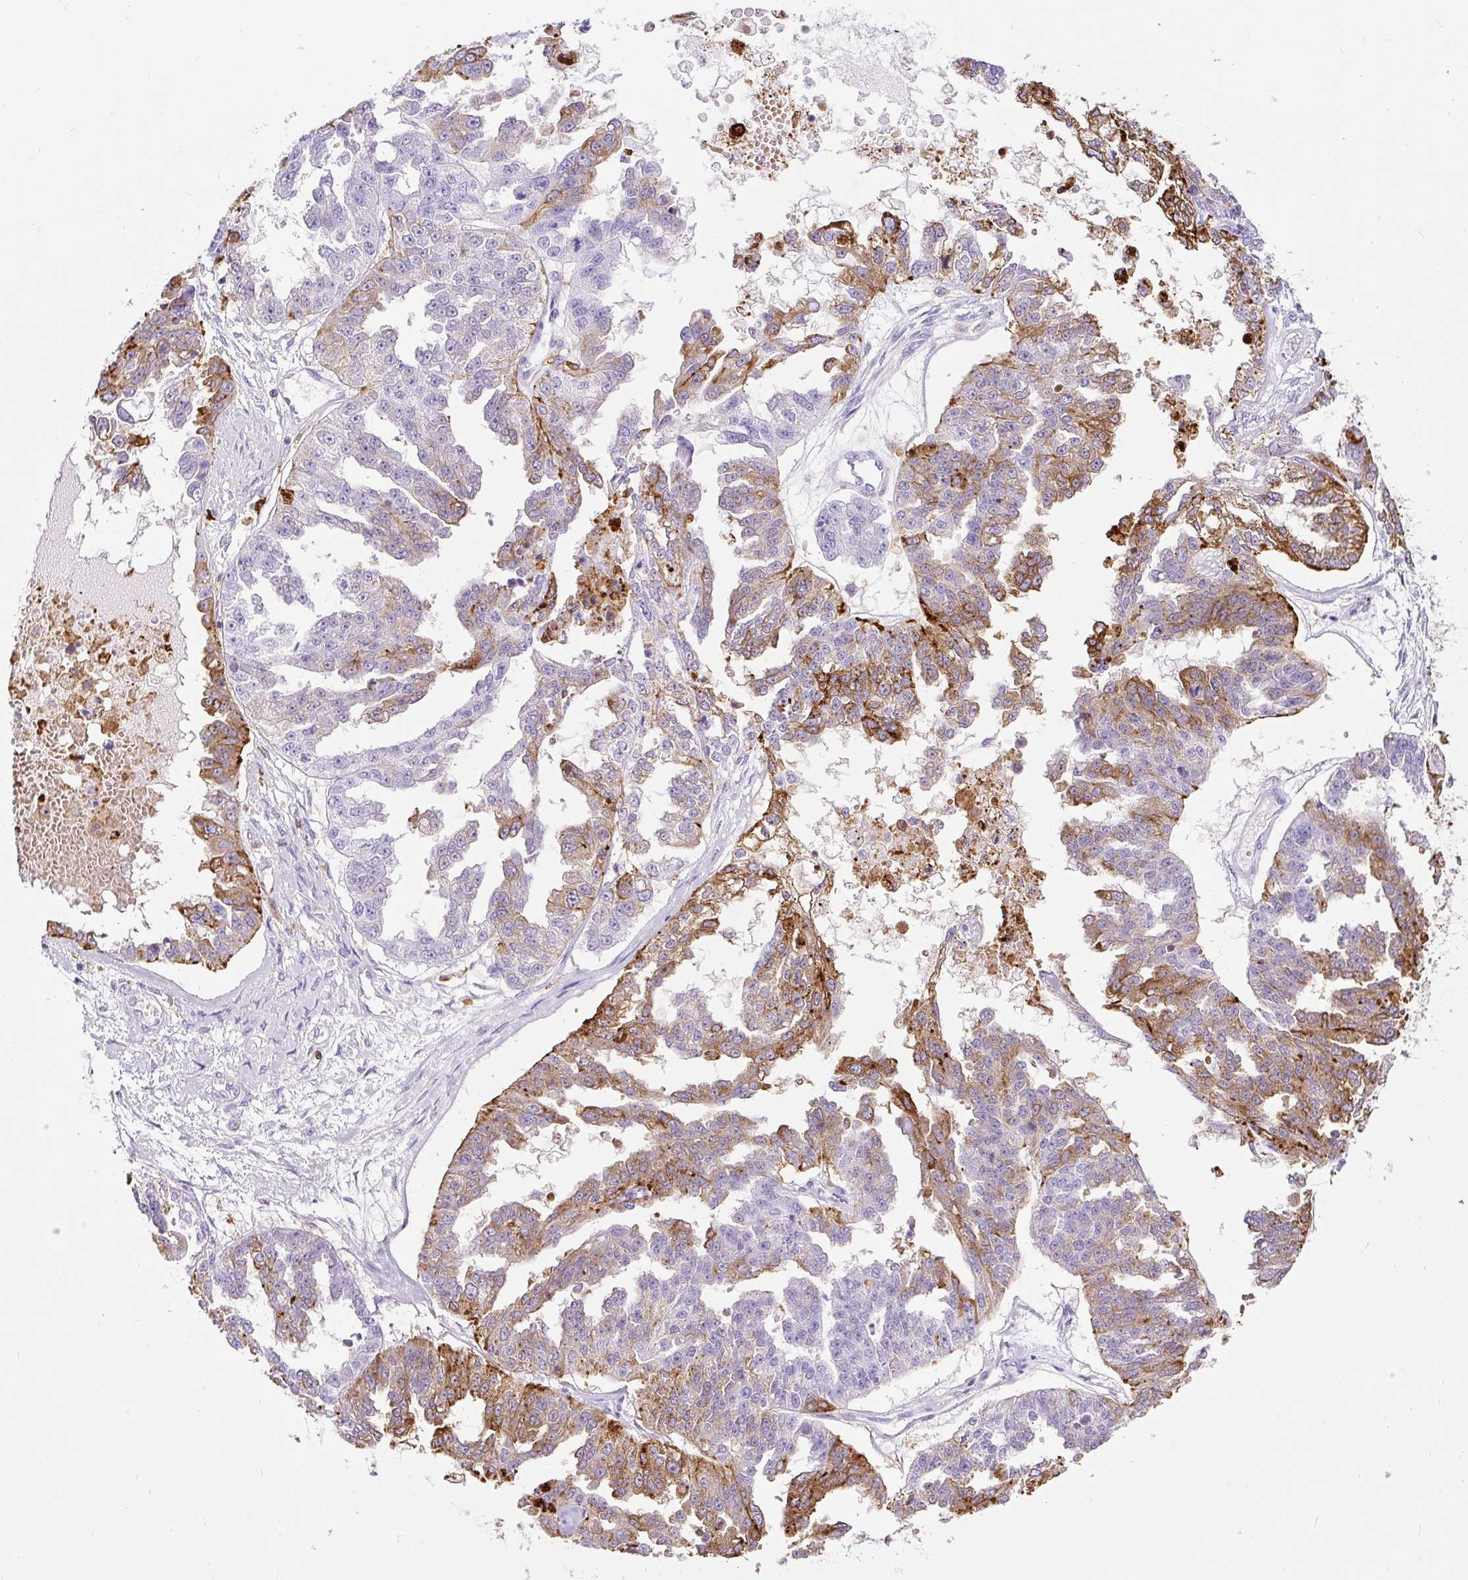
{"staining": {"intensity": "moderate", "quantity": "25%-75%", "location": "cytoplasmic/membranous"}, "tissue": "ovarian cancer", "cell_type": "Tumor cells", "image_type": "cancer", "snomed": [{"axis": "morphology", "description": "Cystadenocarcinoma, serous, NOS"}, {"axis": "topography", "description": "Ovary"}], "caption": "Protein analysis of ovarian cancer tissue reveals moderate cytoplasmic/membranous expression in about 25%-75% of tumor cells. (DAB IHC, brown staining for protein, blue staining for nuclei).", "gene": "HLA-DRA", "patient": {"sex": "female", "age": 58}}